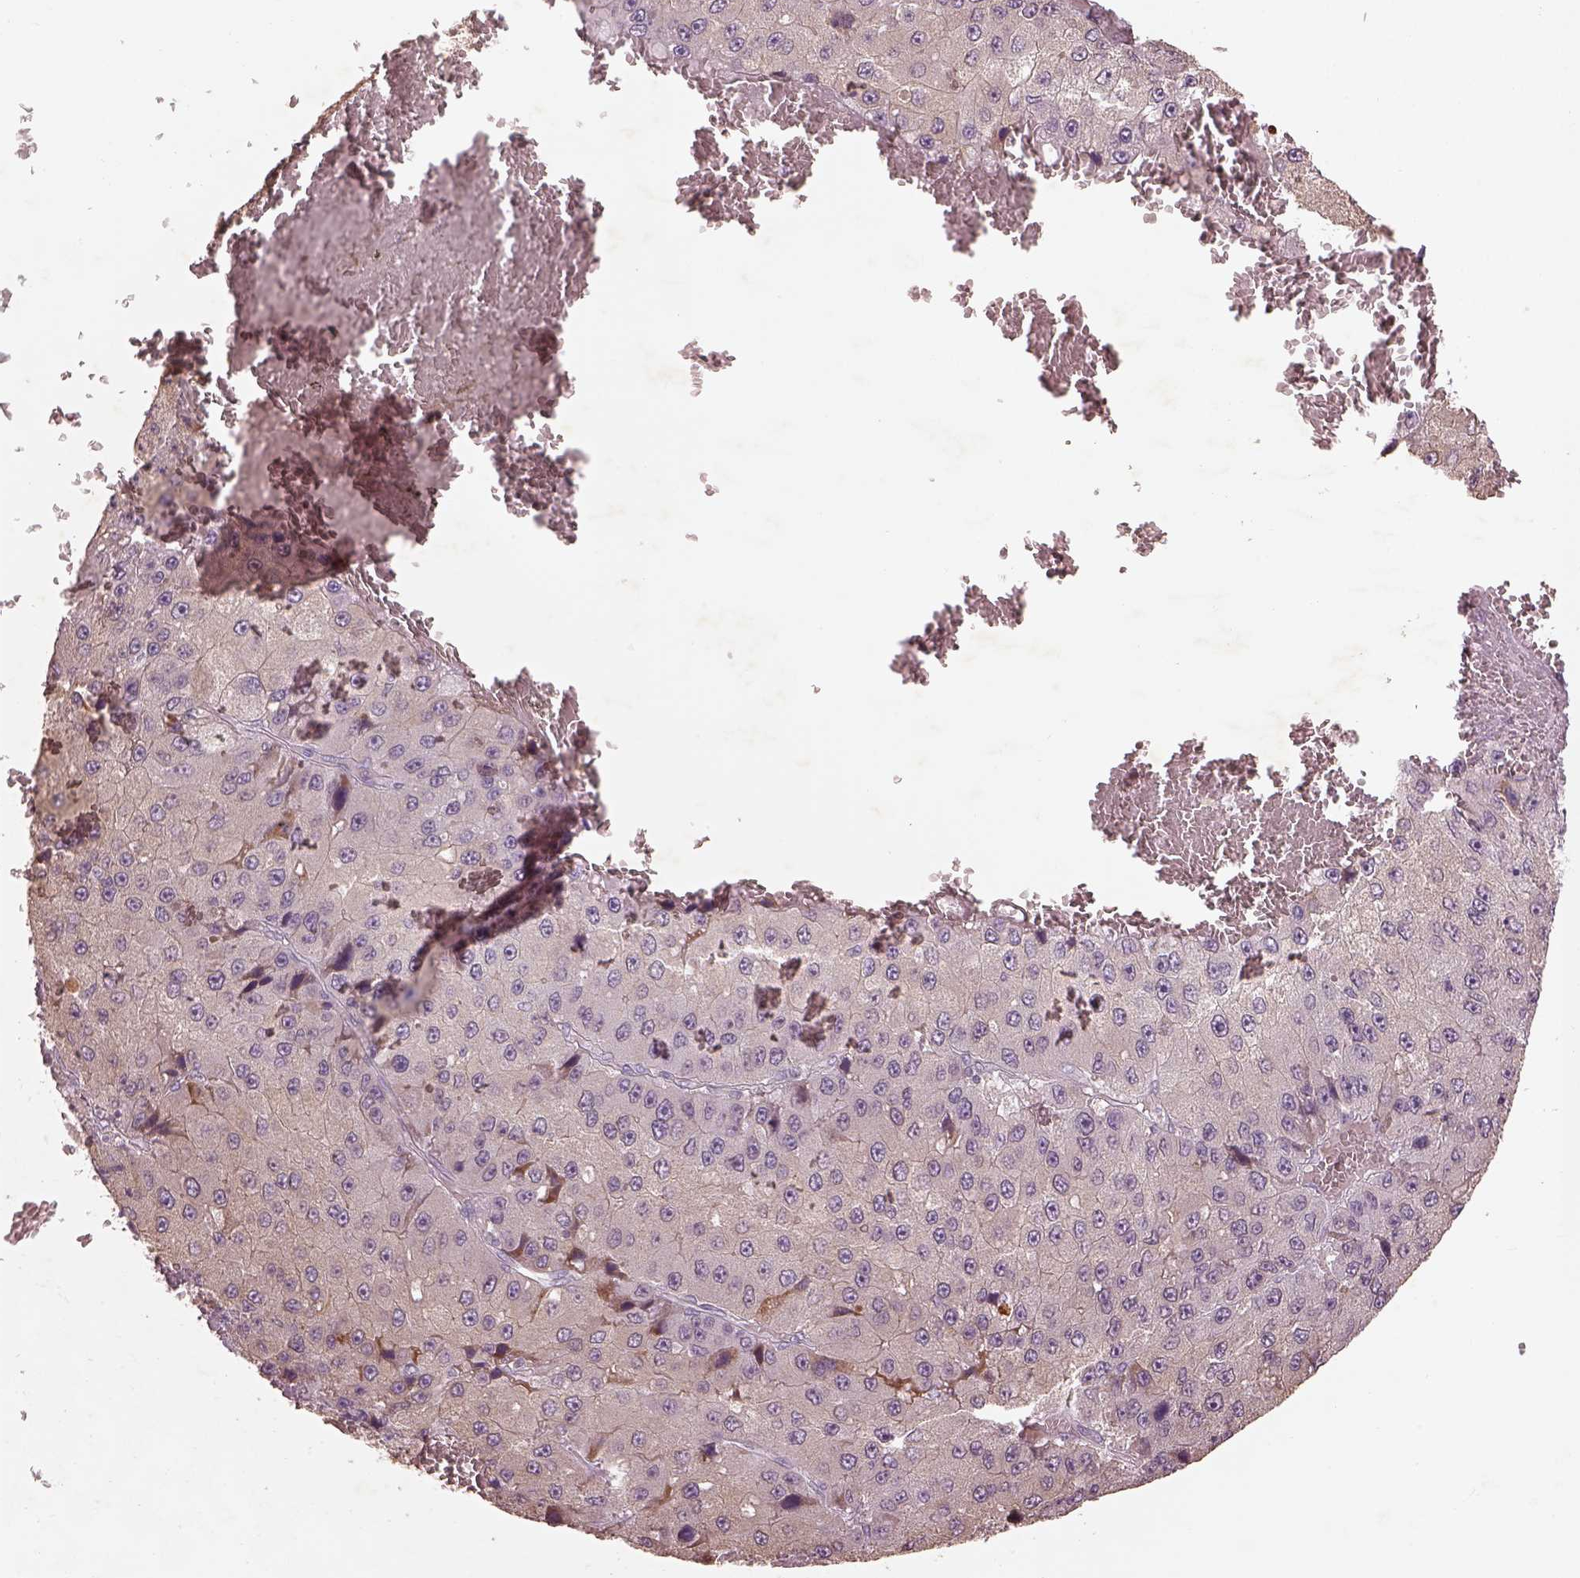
{"staining": {"intensity": "negative", "quantity": "none", "location": "none"}, "tissue": "liver cancer", "cell_type": "Tumor cells", "image_type": "cancer", "snomed": [{"axis": "morphology", "description": "Carcinoma, Hepatocellular, NOS"}, {"axis": "topography", "description": "Liver"}], "caption": "The IHC micrograph has no significant expression in tumor cells of liver cancer tissue.", "gene": "TLX3", "patient": {"sex": "female", "age": 73}}